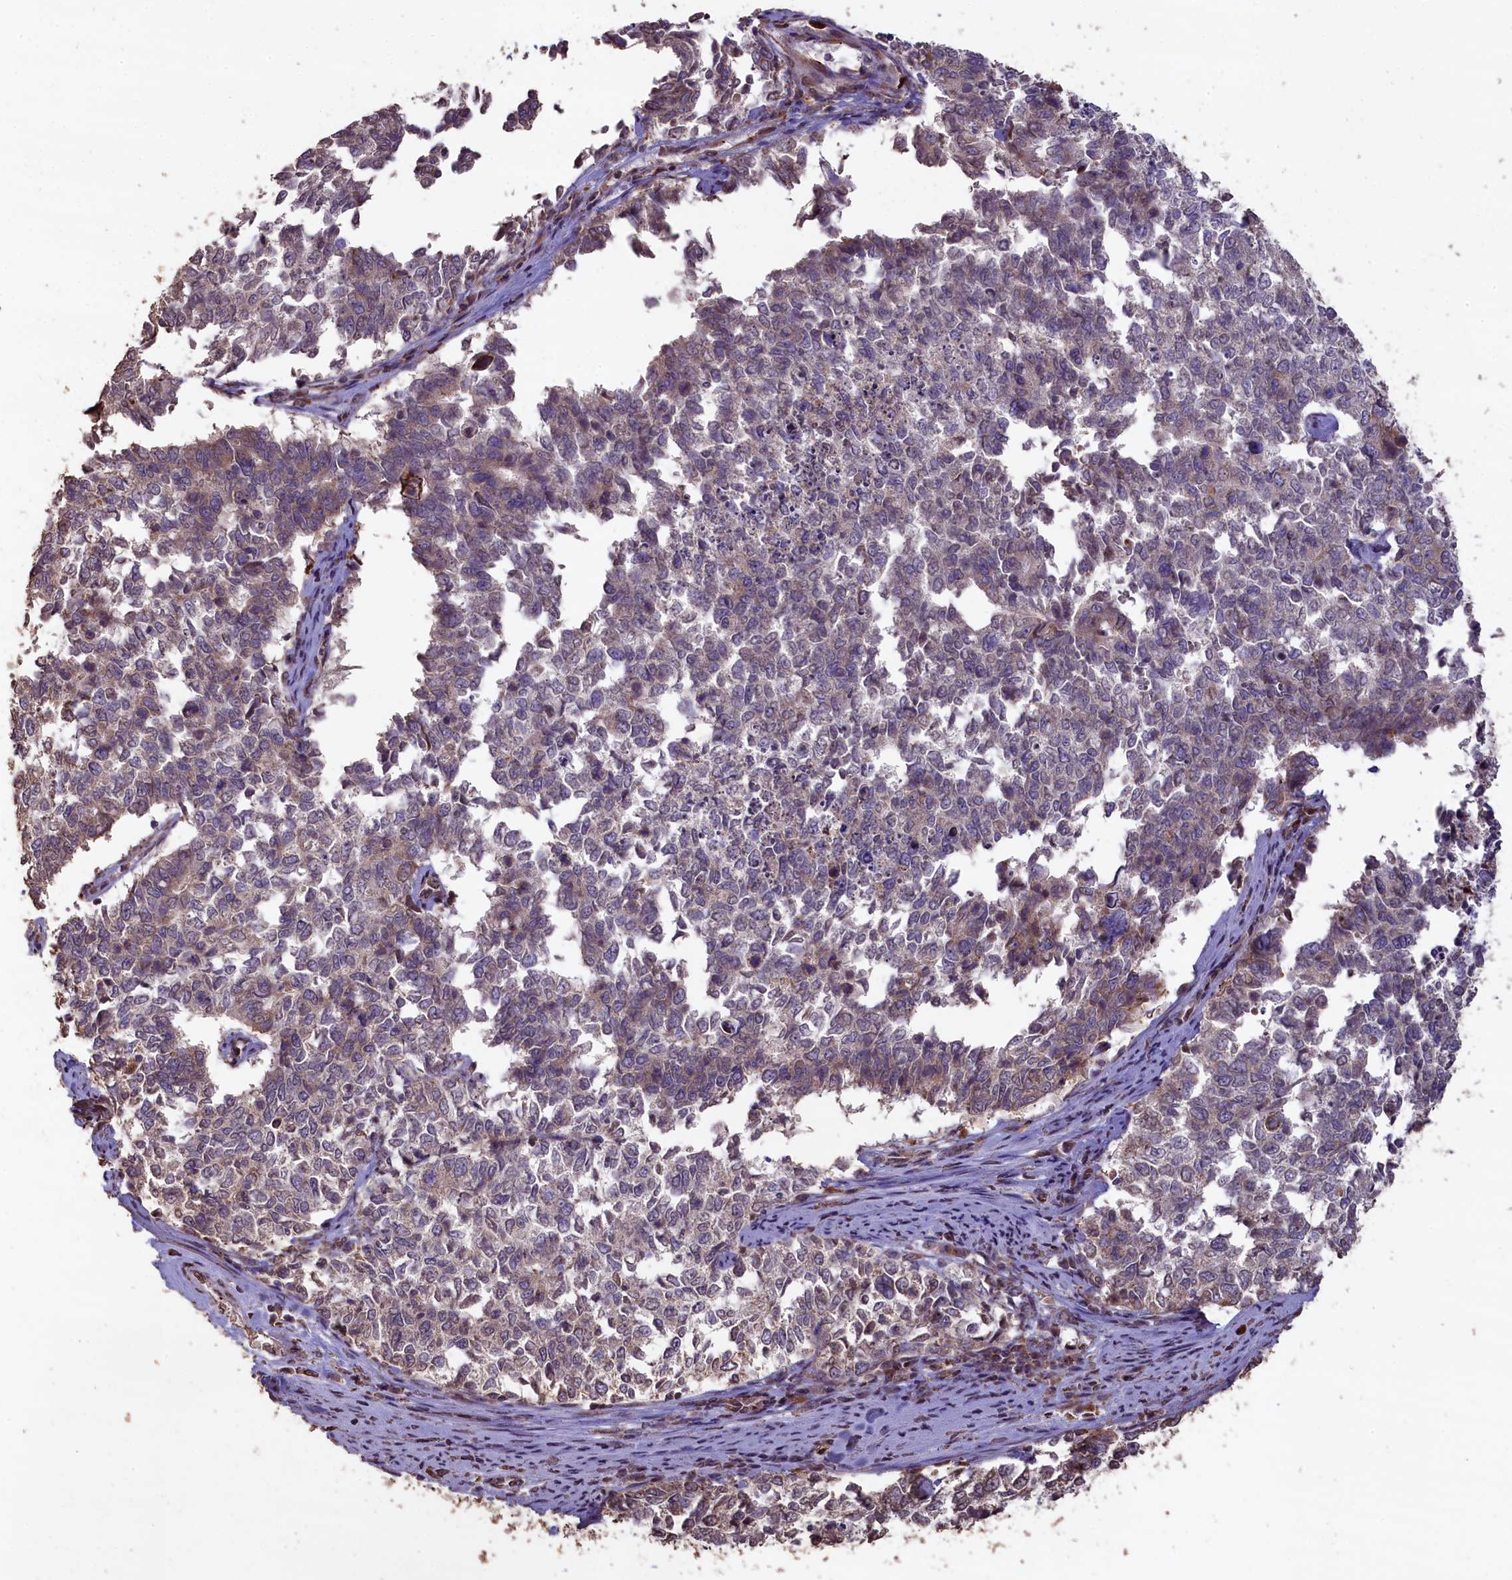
{"staining": {"intensity": "weak", "quantity": "<25%", "location": "cytoplasmic/membranous"}, "tissue": "cervical cancer", "cell_type": "Tumor cells", "image_type": "cancer", "snomed": [{"axis": "morphology", "description": "Squamous cell carcinoma, NOS"}, {"axis": "topography", "description": "Cervix"}], "caption": "Immunohistochemical staining of human squamous cell carcinoma (cervical) displays no significant staining in tumor cells.", "gene": "SLC38A7", "patient": {"sex": "female", "age": 63}}